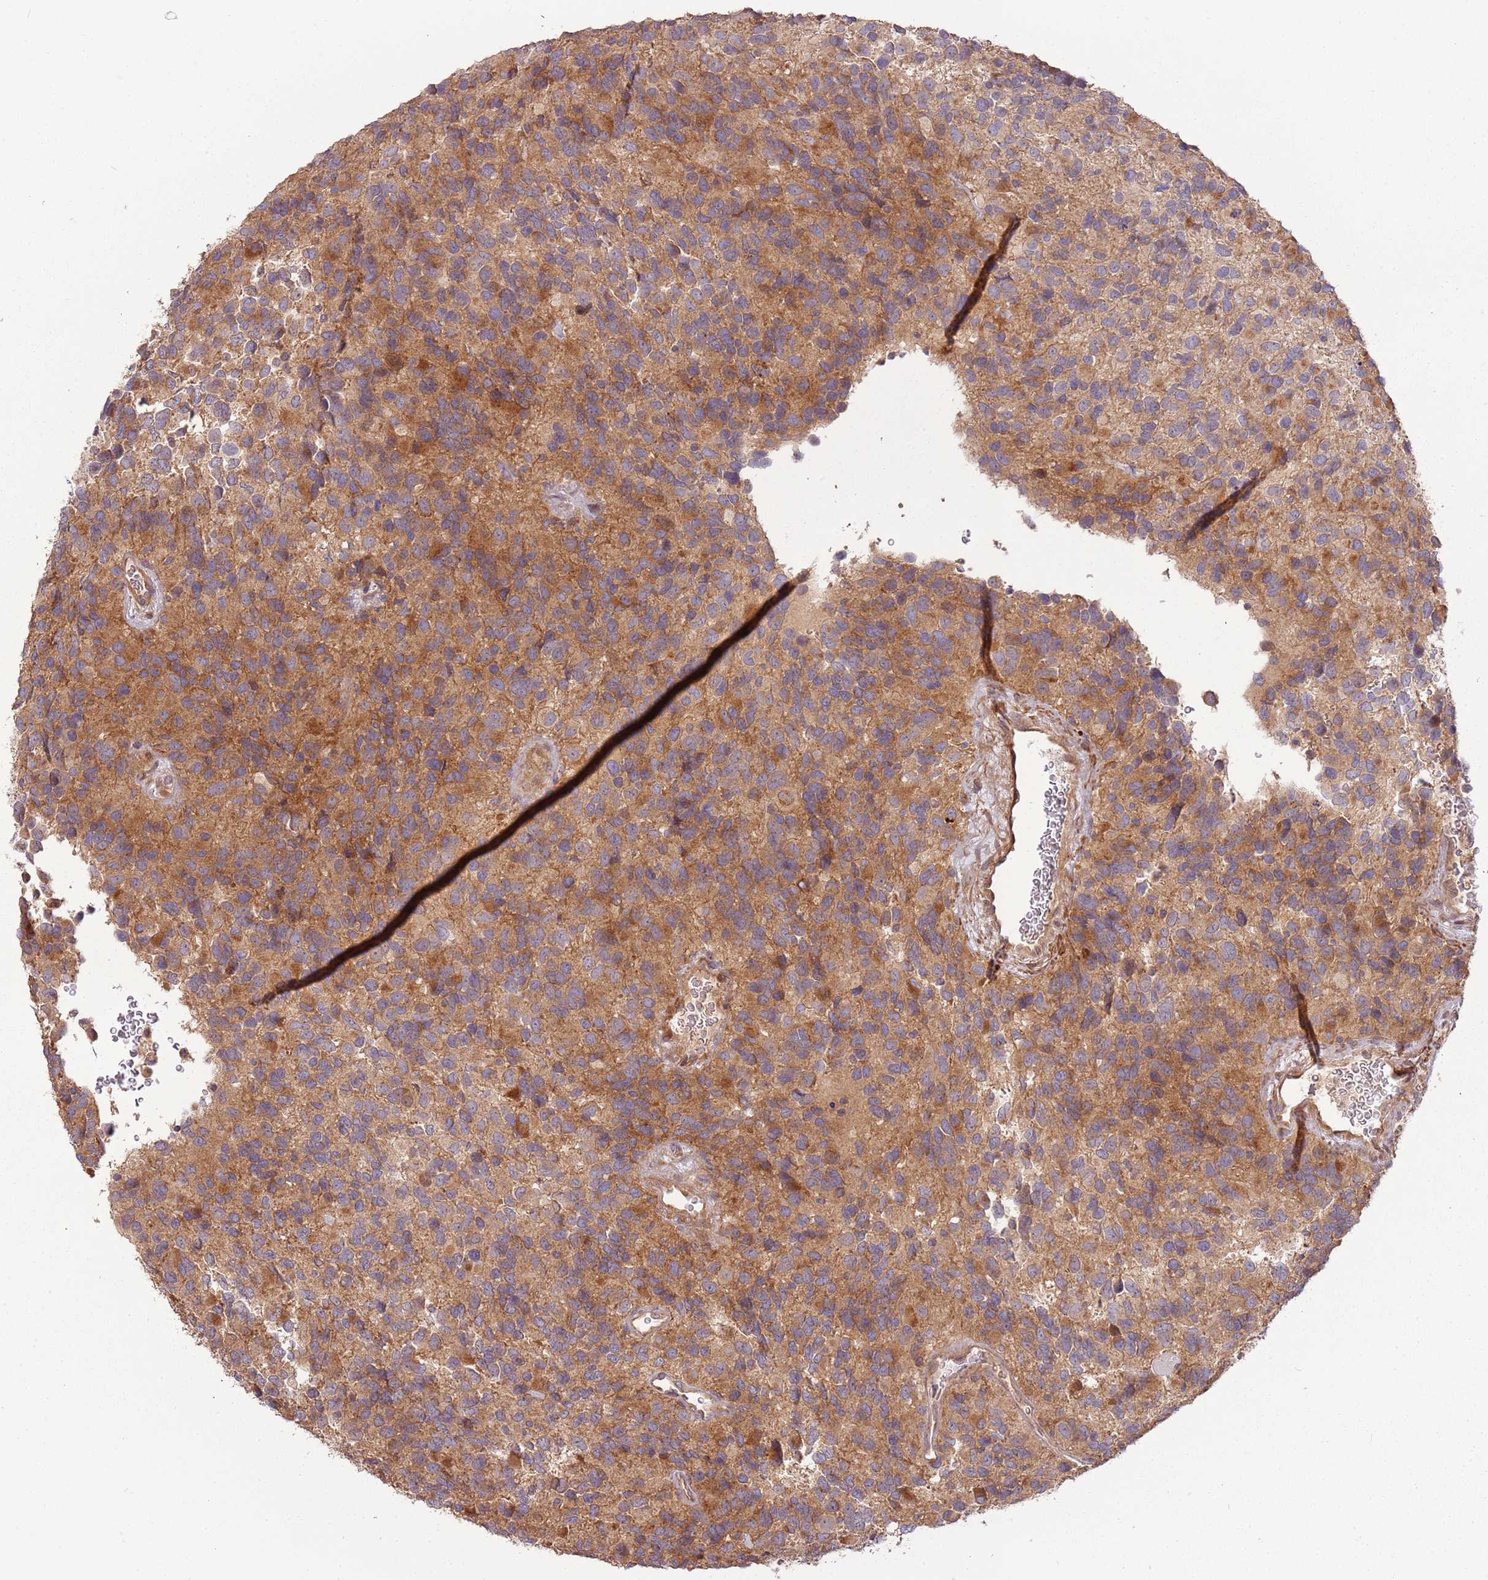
{"staining": {"intensity": "moderate", "quantity": ">75%", "location": "cytoplasmic/membranous"}, "tissue": "glioma", "cell_type": "Tumor cells", "image_type": "cancer", "snomed": [{"axis": "morphology", "description": "Glioma, malignant, High grade"}, {"axis": "topography", "description": "Brain"}], "caption": "Malignant glioma (high-grade) tissue exhibits moderate cytoplasmic/membranous positivity in about >75% of tumor cells", "gene": "RNF128", "patient": {"sex": "male", "age": 77}}